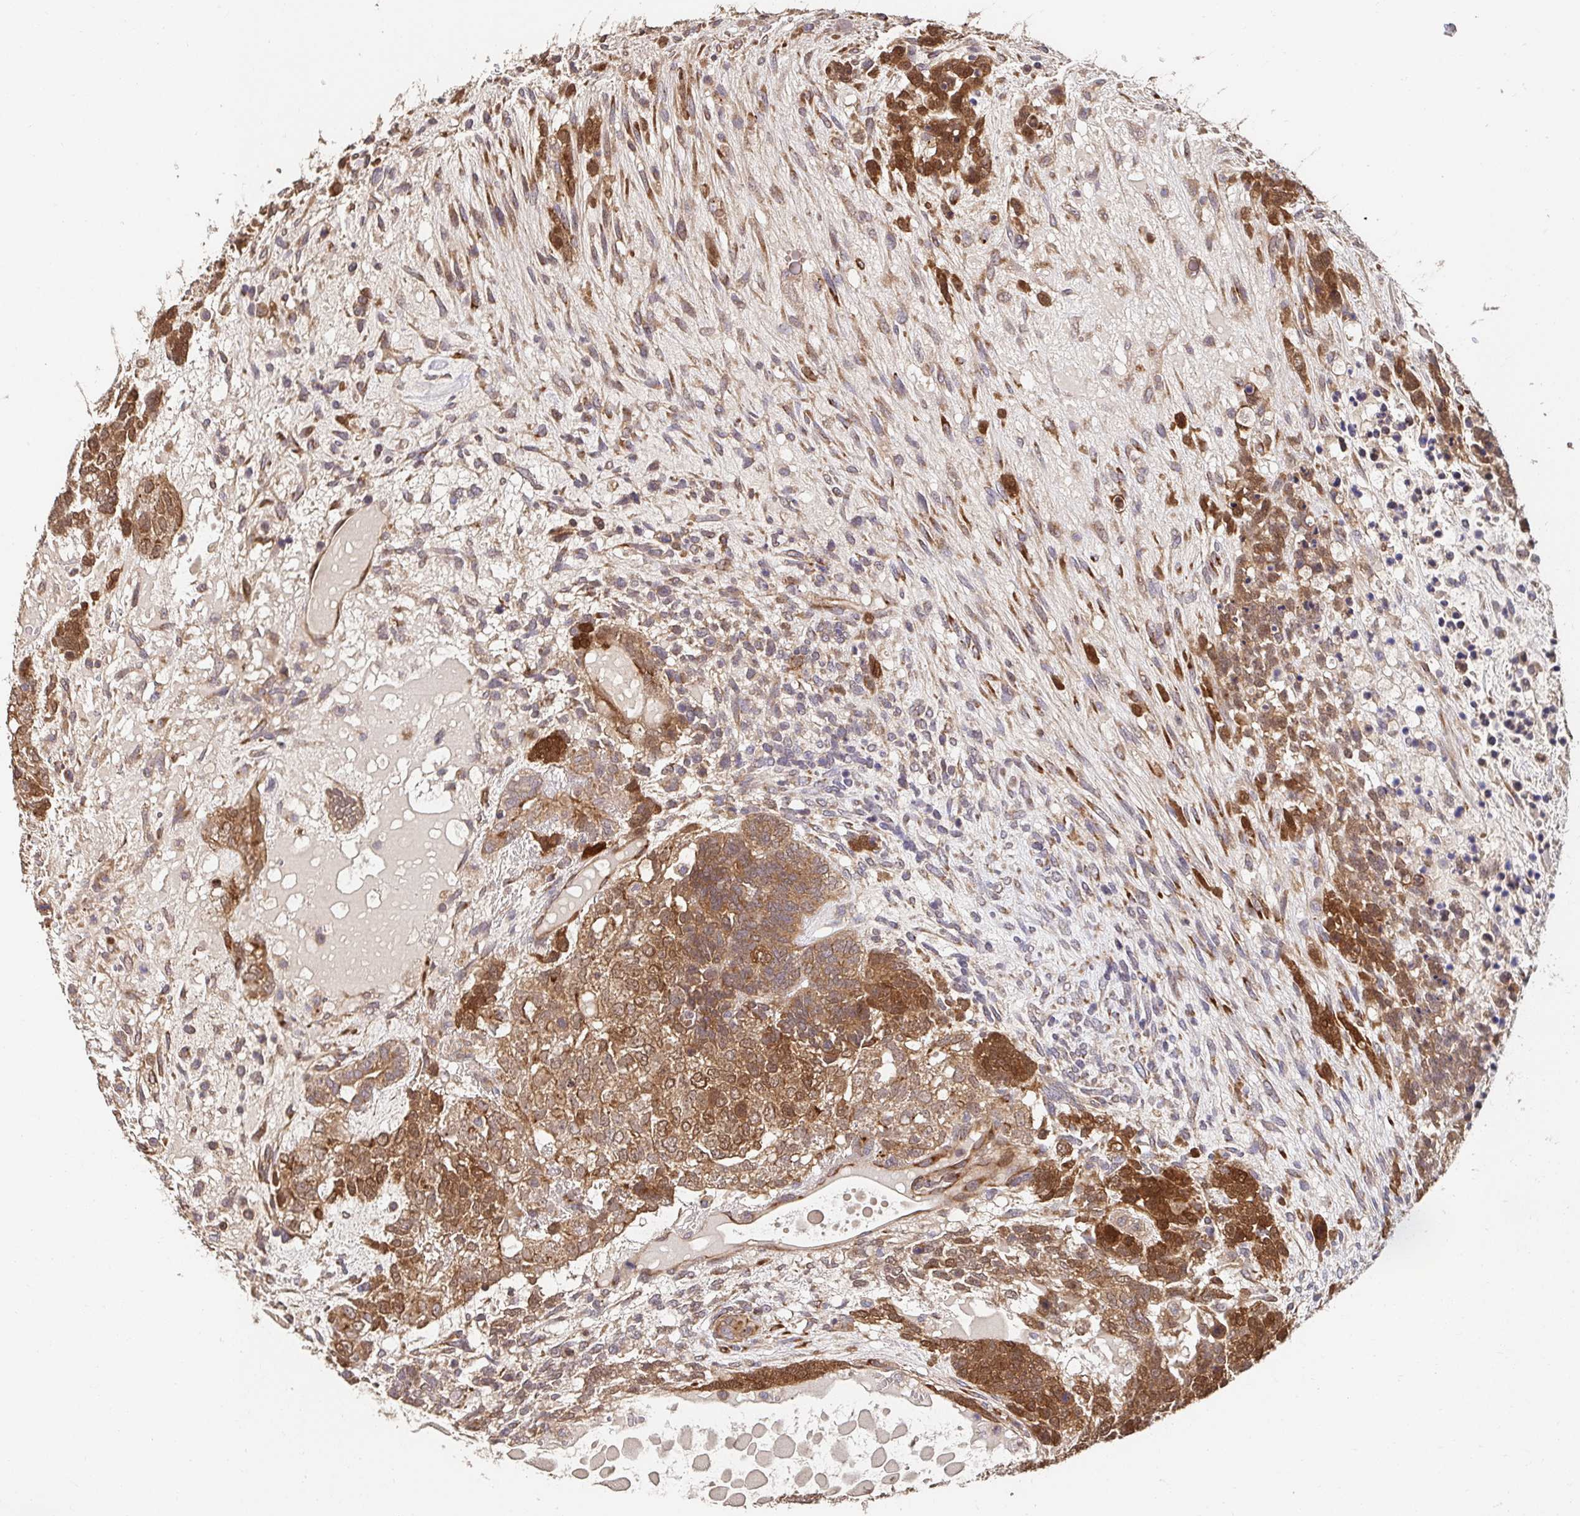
{"staining": {"intensity": "moderate", "quantity": ">75%", "location": "cytoplasmic/membranous,nuclear"}, "tissue": "testis cancer", "cell_type": "Tumor cells", "image_type": "cancer", "snomed": [{"axis": "morphology", "description": "Carcinoma, Embryonal, NOS"}, {"axis": "topography", "description": "Testis"}], "caption": "Moderate cytoplasmic/membranous and nuclear positivity is appreciated in approximately >75% of tumor cells in testis embryonal carcinoma.", "gene": "APBB1", "patient": {"sex": "male", "age": 23}}